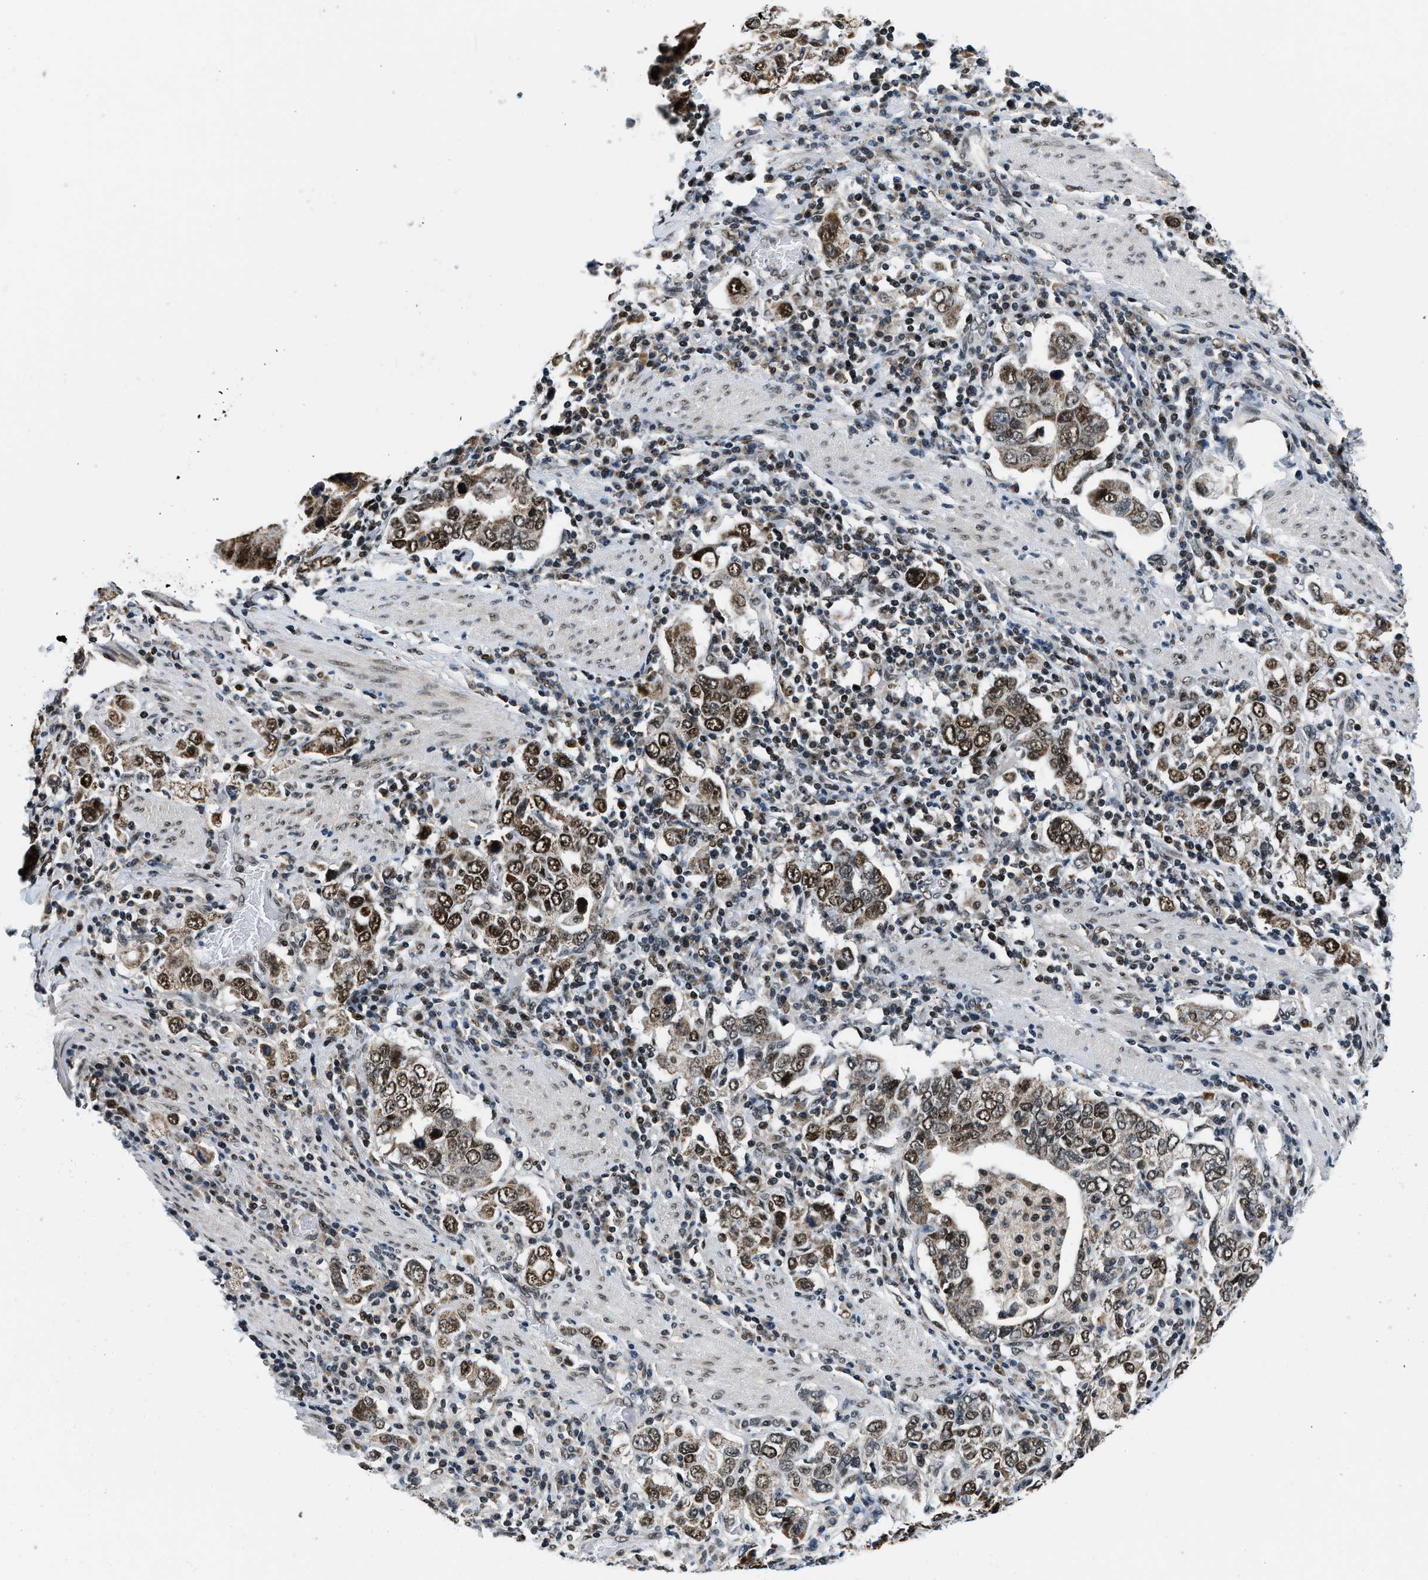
{"staining": {"intensity": "moderate", "quantity": ">75%", "location": "nuclear"}, "tissue": "stomach cancer", "cell_type": "Tumor cells", "image_type": "cancer", "snomed": [{"axis": "morphology", "description": "Adenocarcinoma, NOS"}, {"axis": "topography", "description": "Stomach, upper"}], "caption": "Immunohistochemical staining of stomach cancer (adenocarcinoma) exhibits medium levels of moderate nuclear protein staining in approximately >75% of tumor cells. The protein is stained brown, and the nuclei are stained in blue (DAB IHC with brightfield microscopy, high magnification).", "gene": "KDM3B", "patient": {"sex": "male", "age": 62}}